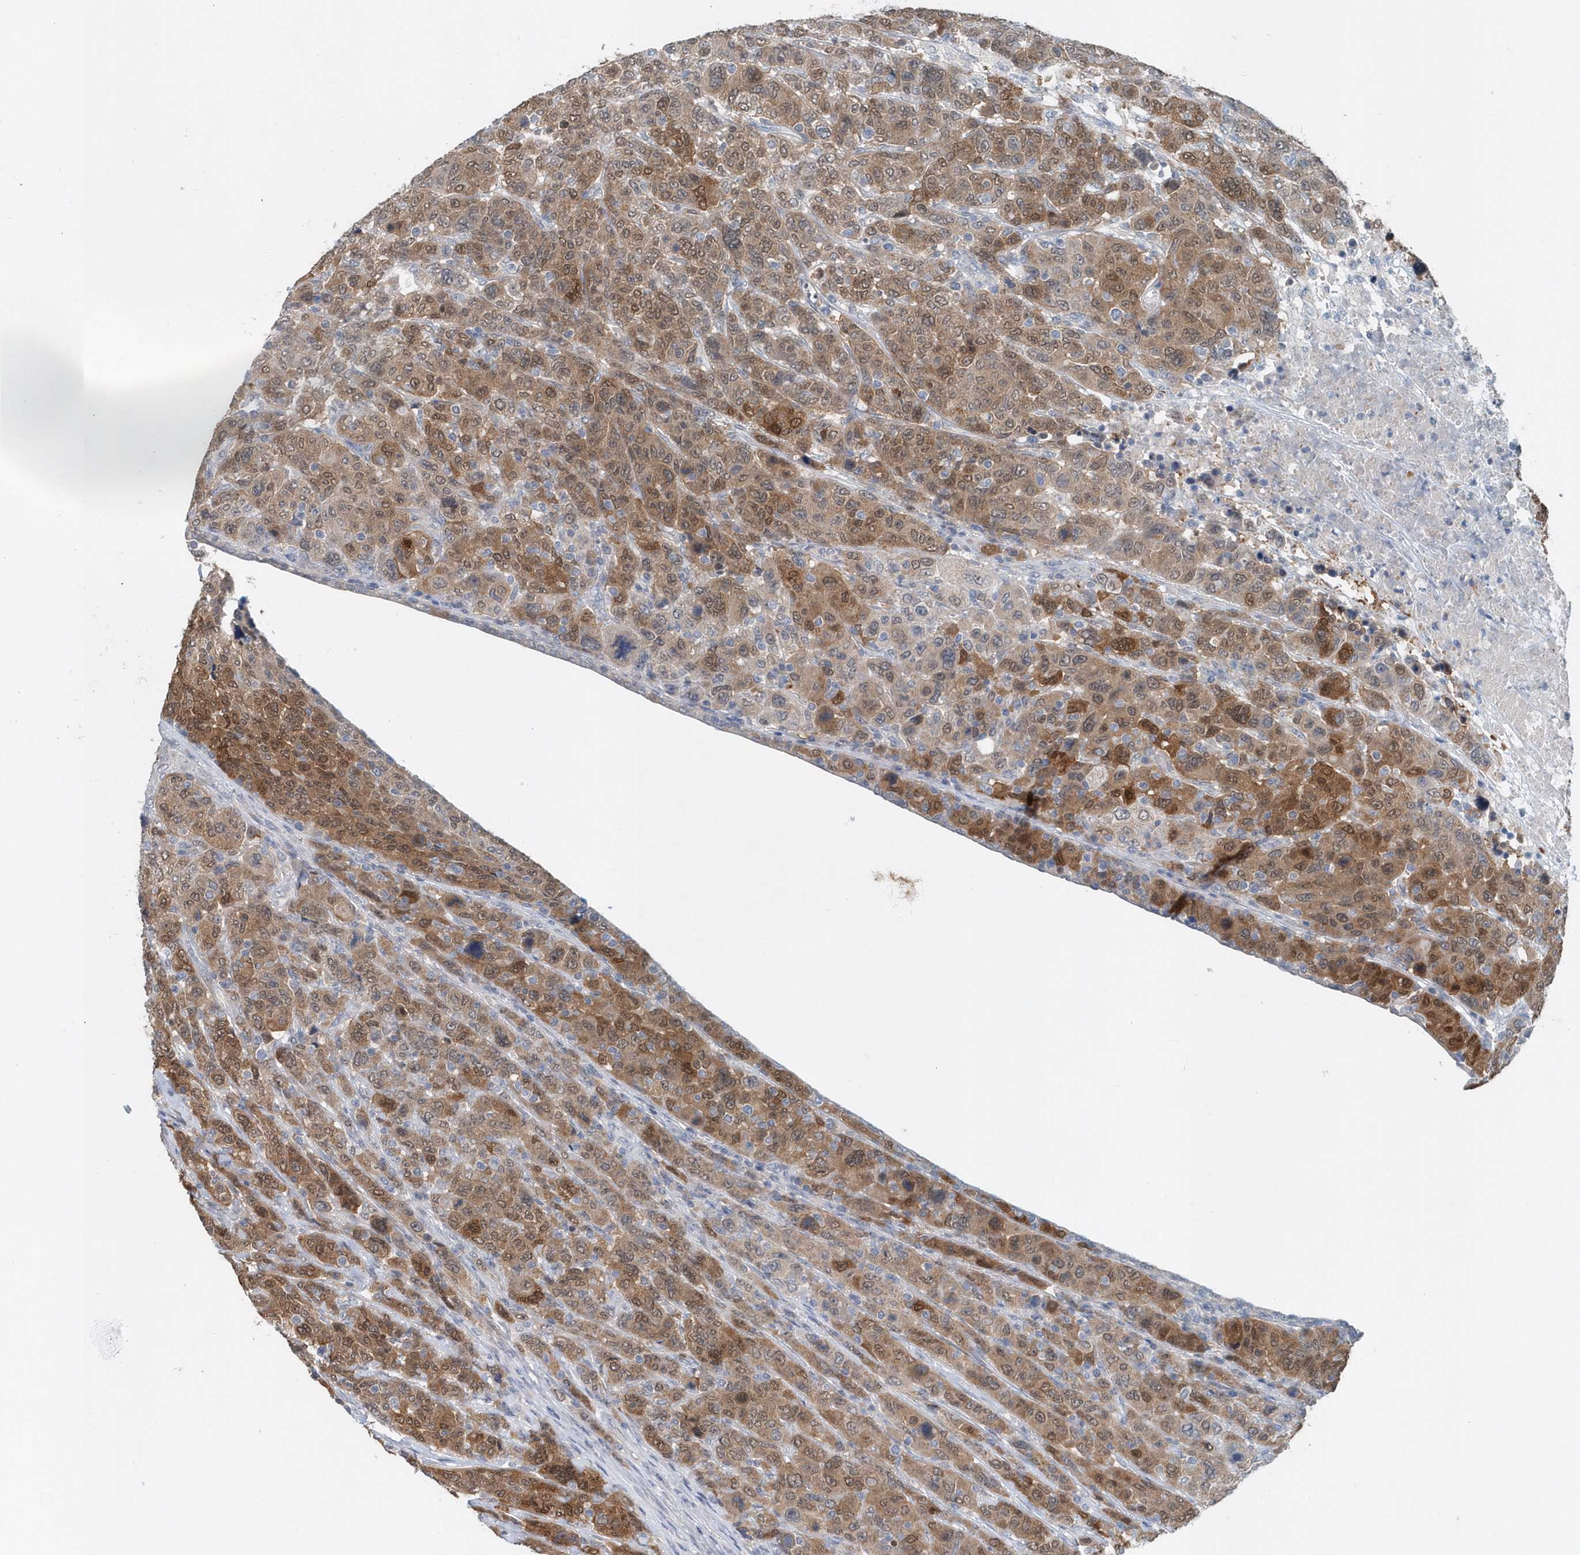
{"staining": {"intensity": "strong", "quantity": ">75%", "location": "cytoplasmic/membranous,nuclear"}, "tissue": "breast cancer", "cell_type": "Tumor cells", "image_type": "cancer", "snomed": [{"axis": "morphology", "description": "Duct carcinoma"}, {"axis": "topography", "description": "Breast"}], "caption": "Breast cancer was stained to show a protein in brown. There is high levels of strong cytoplasmic/membranous and nuclear expression in about >75% of tumor cells.", "gene": "PFN2", "patient": {"sex": "female", "age": 37}}